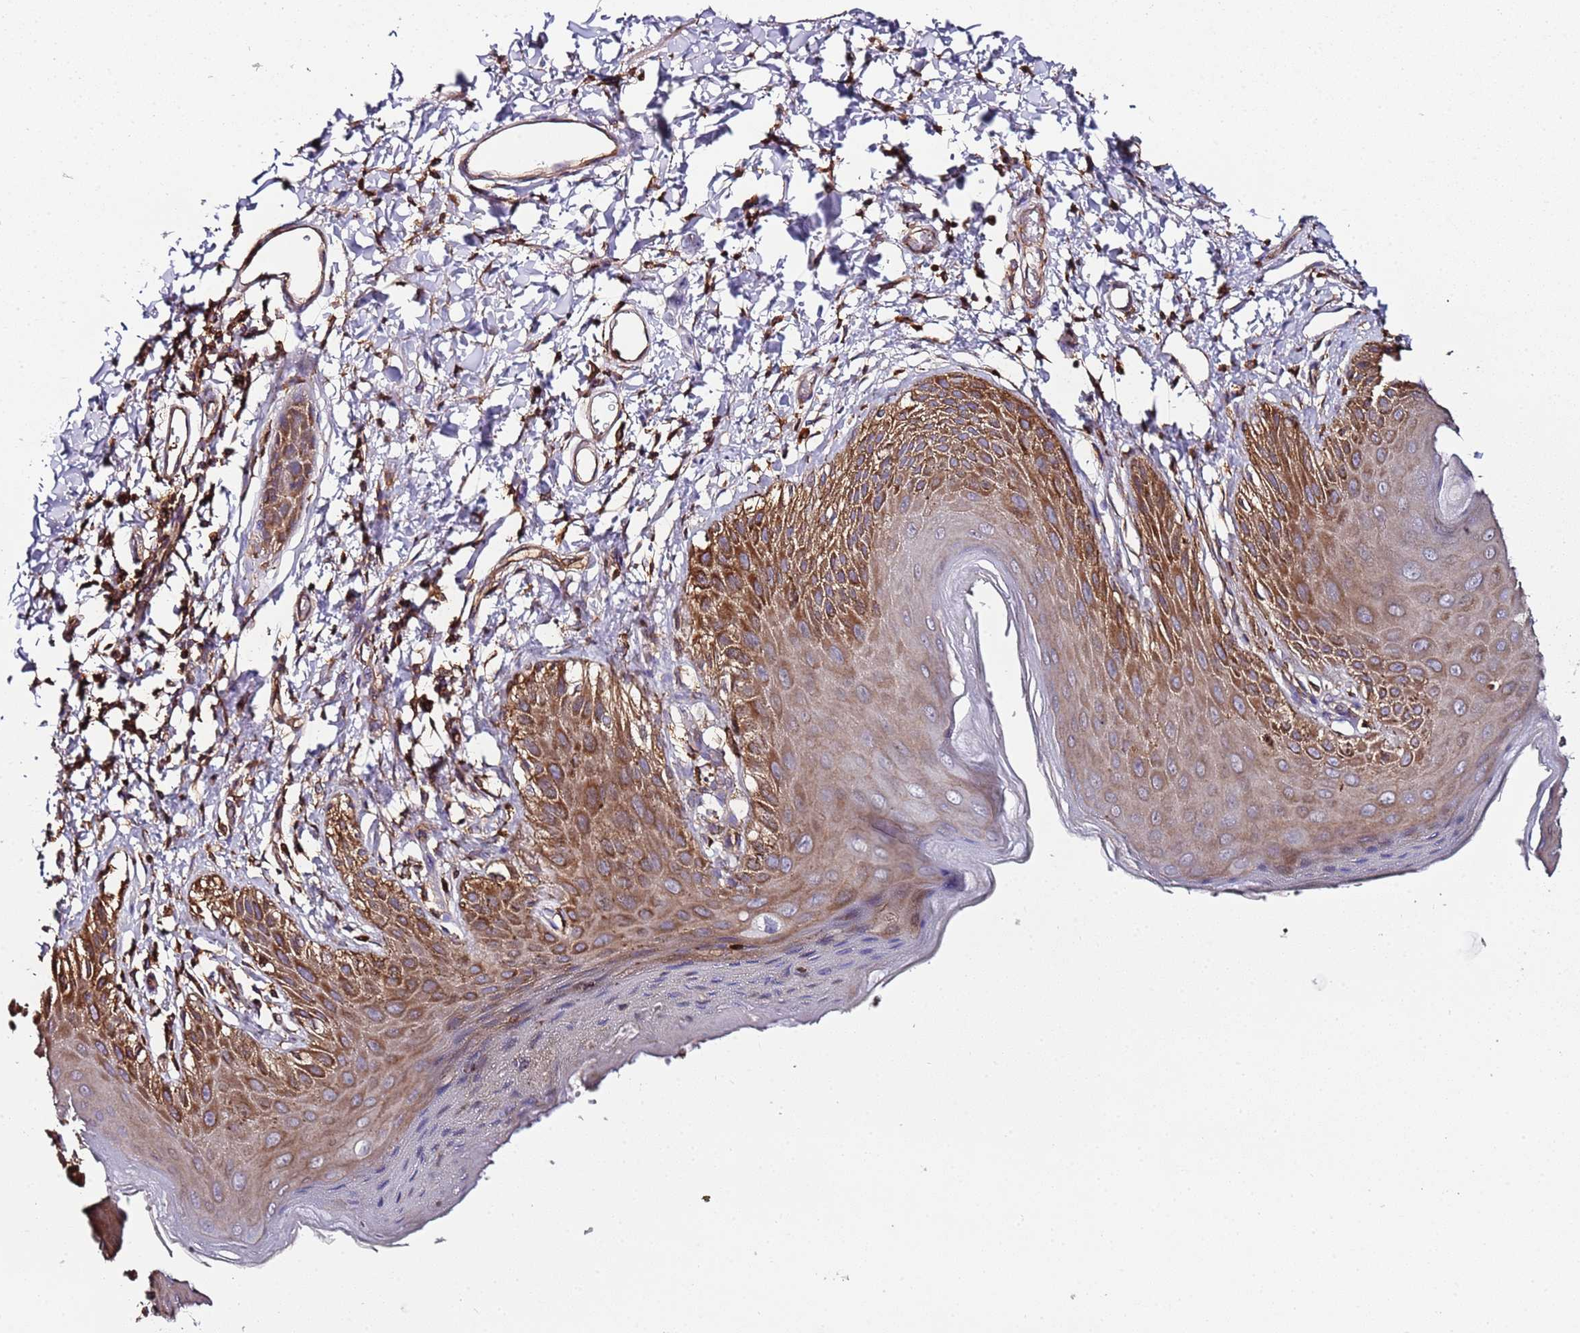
{"staining": {"intensity": "strong", "quantity": "25%-75%", "location": "cytoplasmic/membranous"}, "tissue": "skin", "cell_type": "Epidermal cells", "image_type": "normal", "snomed": [{"axis": "morphology", "description": "Normal tissue, NOS"}, {"axis": "topography", "description": "Anal"}], "caption": "Protein expression analysis of normal skin displays strong cytoplasmic/membranous staining in approximately 25%-75% of epidermal cells. The staining is performed using DAB brown chromogen to label protein expression. The nuclei are counter-stained blue using hematoxylin.", "gene": "CYP2U1", "patient": {"sex": "male", "age": 44}}